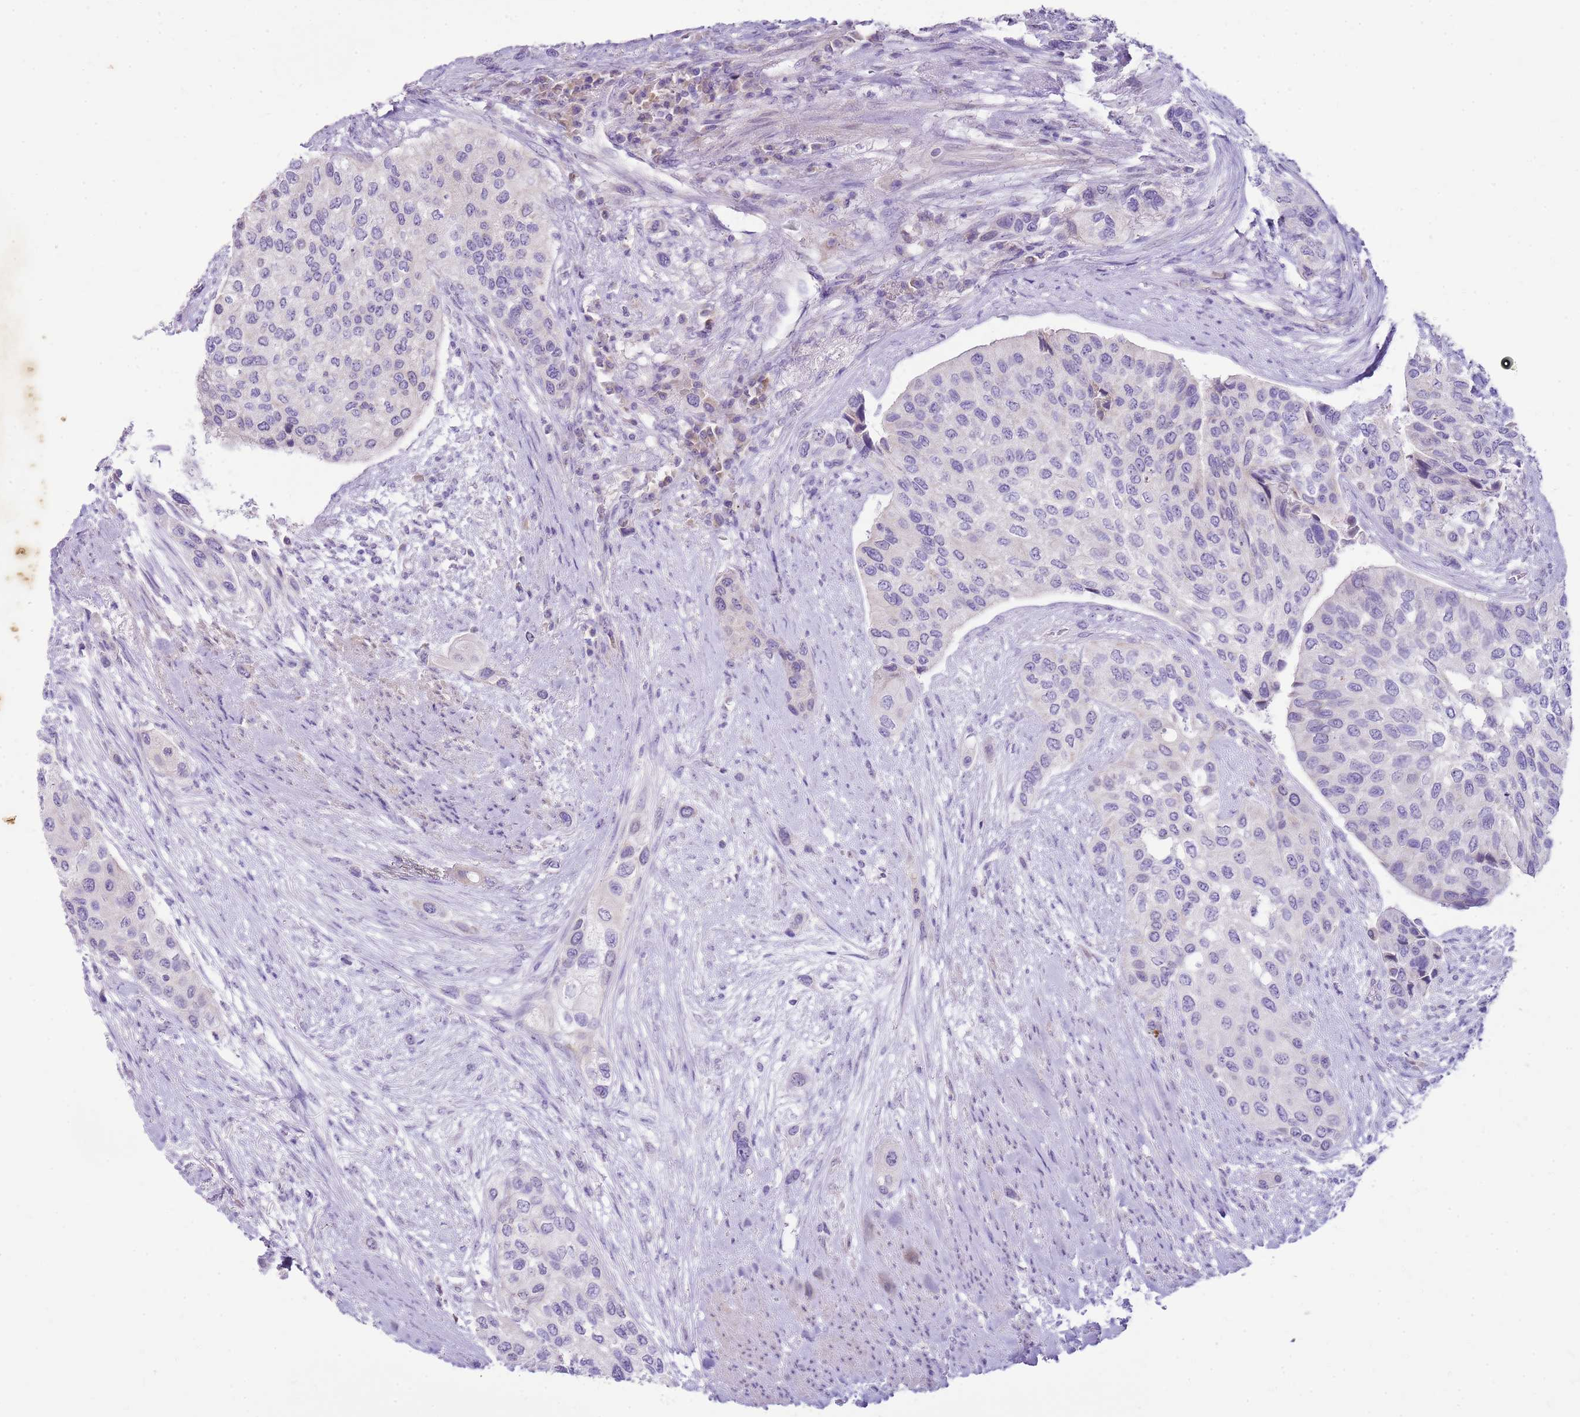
{"staining": {"intensity": "negative", "quantity": "none", "location": "none"}, "tissue": "urothelial cancer", "cell_type": "Tumor cells", "image_type": "cancer", "snomed": [{"axis": "morphology", "description": "Normal tissue, NOS"}, {"axis": "morphology", "description": "Urothelial carcinoma, High grade"}, {"axis": "topography", "description": "Vascular tissue"}, {"axis": "topography", "description": "Urinary bladder"}], "caption": "DAB (3,3'-diaminobenzidine) immunohistochemical staining of human urothelial cancer displays no significant expression in tumor cells. Brightfield microscopy of immunohistochemistry (IHC) stained with DAB (3,3'-diaminobenzidine) (brown) and hematoxylin (blue), captured at high magnification.", "gene": "FABP2", "patient": {"sex": "female", "age": 56}}